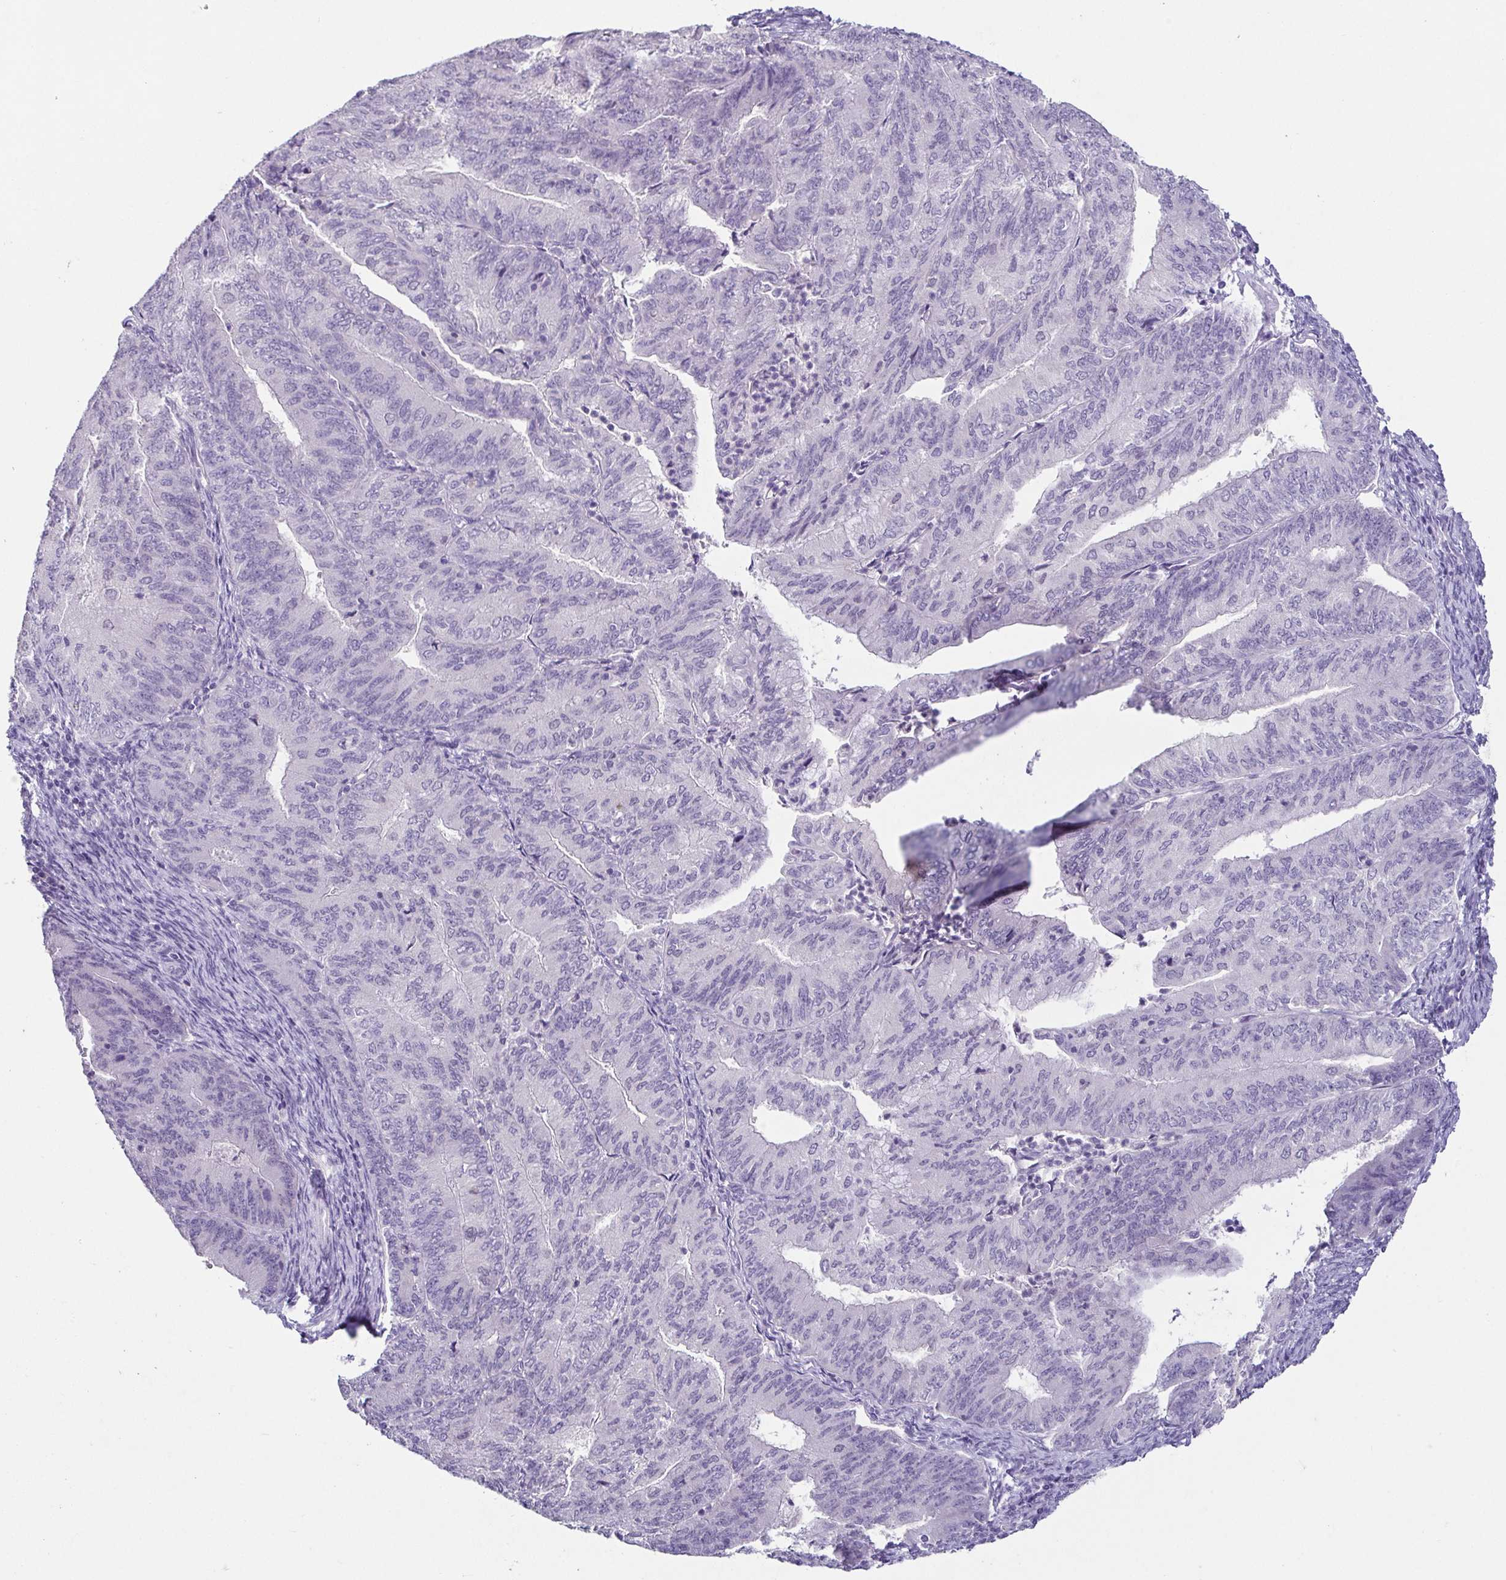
{"staining": {"intensity": "negative", "quantity": "none", "location": "none"}, "tissue": "endometrial cancer", "cell_type": "Tumor cells", "image_type": "cancer", "snomed": [{"axis": "morphology", "description": "Adenocarcinoma, NOS"}, {"axis": "topography", "description": "Endometrium"}], "caption": "This photomicrograph is of endometrial adenocarcinoma stained with immunohistochemistry (IHC) to label a protein in brown with the nuclei are counter-stained blue. There is no staining in tumor cells.", "gene": "TP73", "patient": {"sex": "female", "age": 57}}